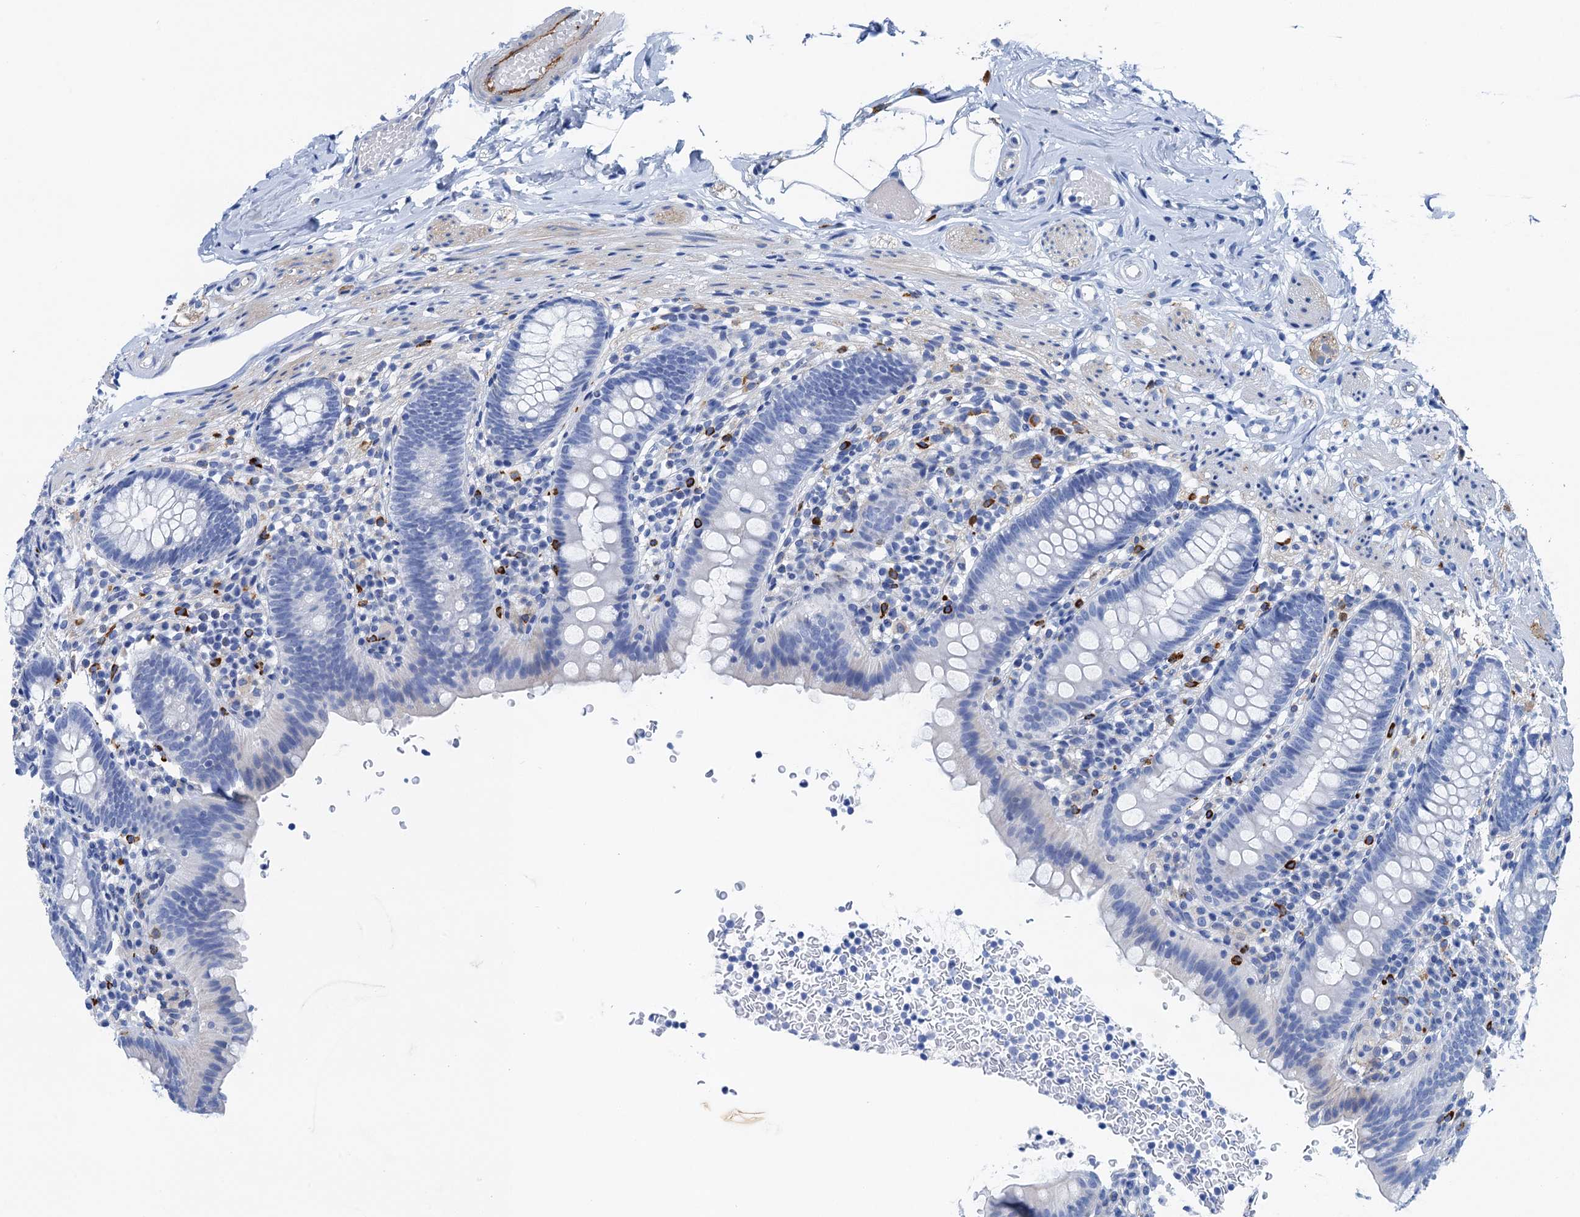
{"staining": {"intensity": "negative", "quantity": "none", "location": "none"}, "tissue": "appendix", "cell_type": "Glandular cells", "image_type": "normal", "snomed": [{"axis": "morphology", "description": "Normal tissue, NOS"}, {"axis": "topography", "description": "Appendix"}], "caption": "Immunohistochemistry (IHC) micrograph of benign appendix stained for a protein (brown), which exhibits no positivity in glandular cells.", "gene": "NLRP10", "patient": {"sex": "male", "age": 55}}